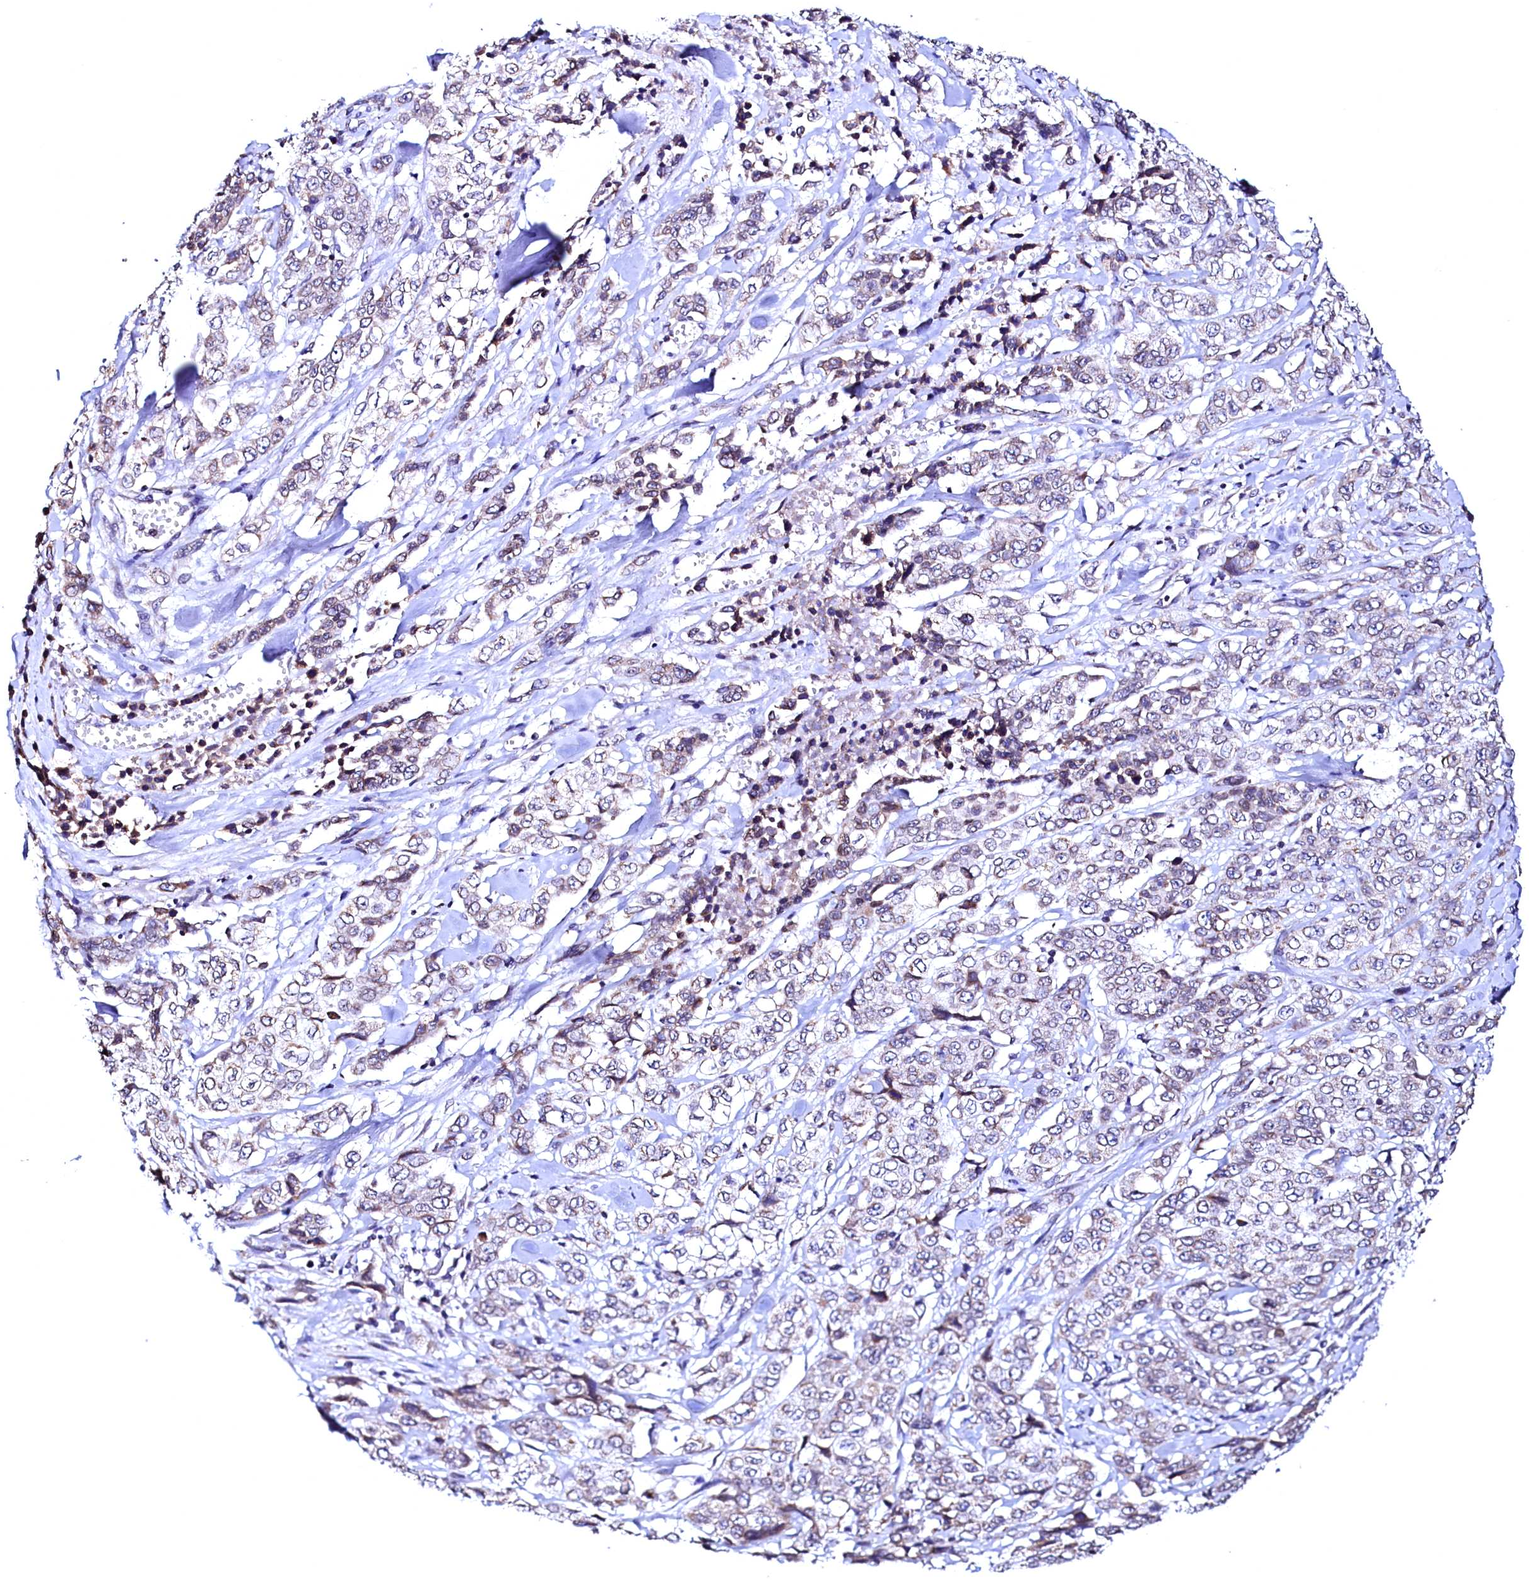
{"staining": {"intensity": "weak", "quantity": "25%-75%", "location": "cytoplasmic/membranous,nuclear"}, "tissue": "stomach cancer", "cell_type": "Tumor cells", "image_type": "cancer", "snomed": [{"axis": "morphology", "description": "Adenocarcinoma, NOS"}, {"axis": "topography", "description": "Stomach, upper"}], "caption": "Protein expression analysis of human stomach adenocarcinoma reveals weak cytoplasmic/membranous and nuclear positivity in approximately 25%-75% of tumor cells. (brown staining indicates protein expression, while blue staining denotes nuclei).", "gene": "HAND1", "patient": {"sex": "male", "age": 62}}